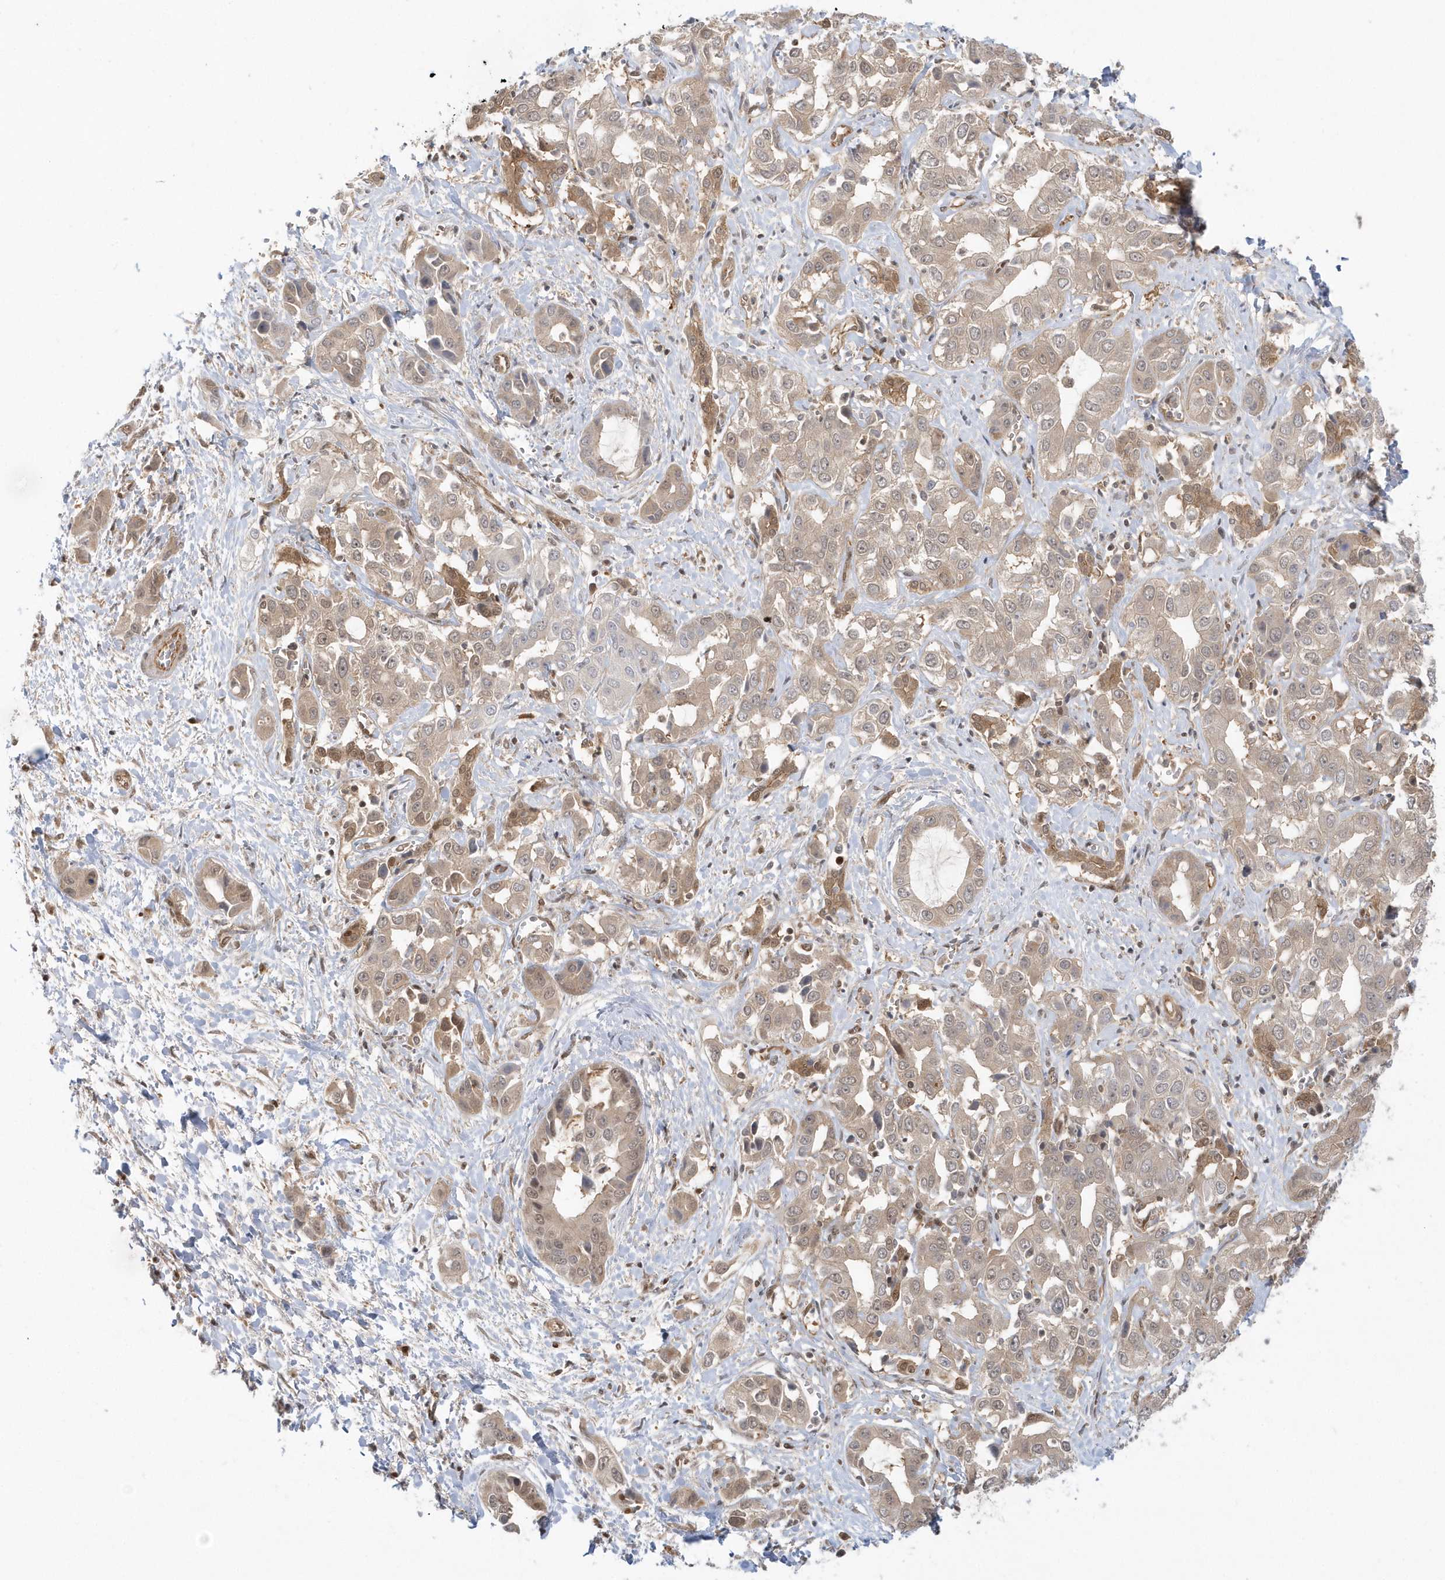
{"staining": {"intensity": "moderate", "quantity": "25%-75%", "location": "nuclear"}, "tissue": "liver cancer", "cell_type": "Tumor cells", "image_type": "cancer", "snomed": [{"axis": "morphology", "description": "Cholangiocarcinoma"}, {"axis": "topography", "description": "Liver"}], "caption": "The immunohistochemical stain shows moderate nuclear positivity in tumor cells of liver cancer (cholangiocarcinoma) tissue.", "gene": "SEPHS1", "patient": {"sex": "female", "age": 52}}